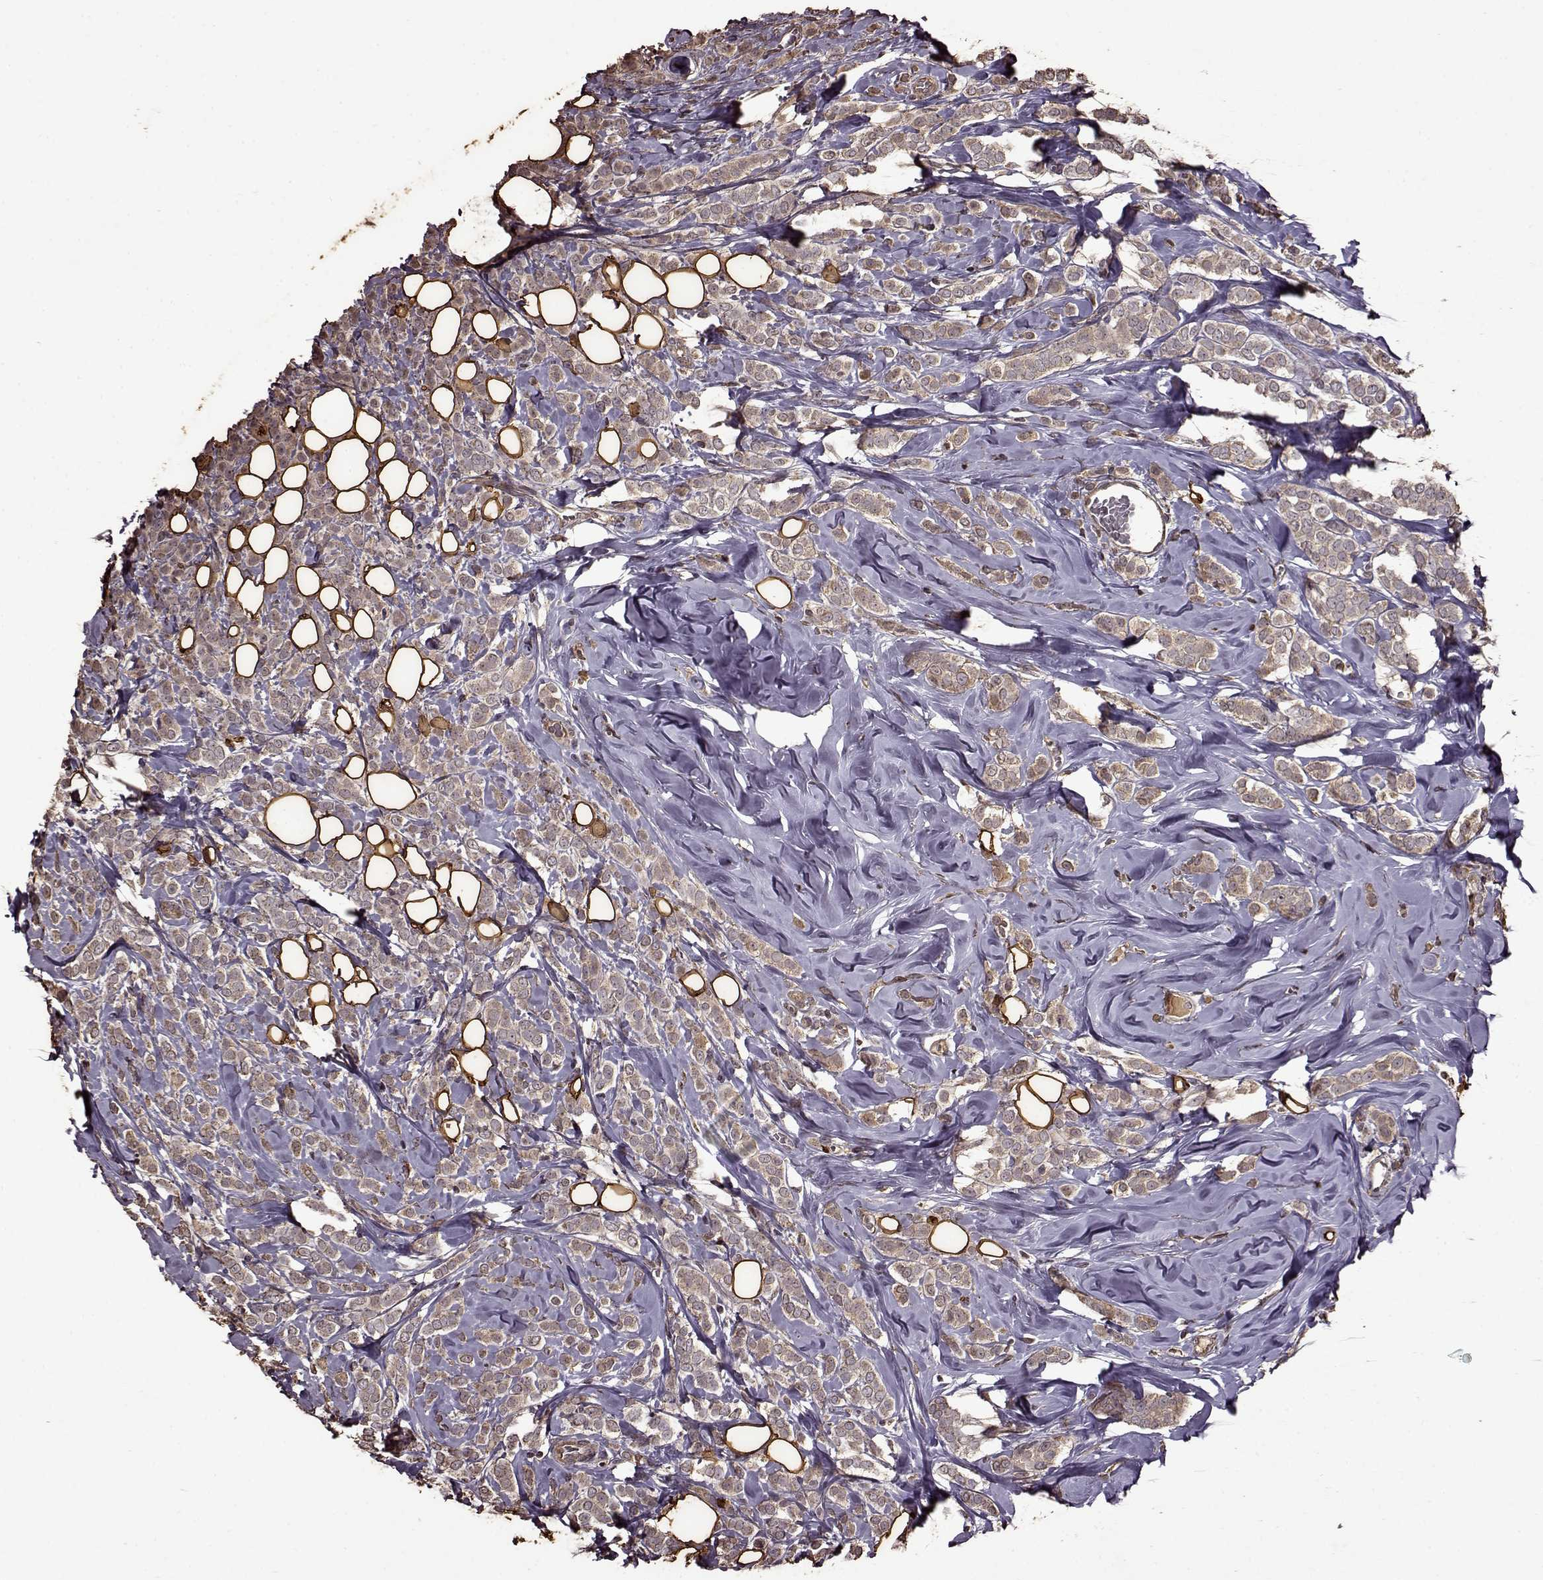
{"staining": {"intensity": "weak", "quantity": ">75%", "location": "cytoplasmic/membranous"}, "tissue": "breast cancer", "cell_type": "Tumor cells", "image_type": "cancer", "snomed": [{"axis": "morphology", "description": "Lobular carcinoma"}, {"axis": "topography", "description": "Breast"}], "caption": "High-magnification brightfield microscopy of breast cancer stained with DAB (brown) and counterstained with hematoxylin (blue). tumor cells exhibit weak cytoplasmic/membranous expression is identified in approximately>75% of cells.", "gene": "FBXW11", "patient": {"sex": "female", "age": 49}}